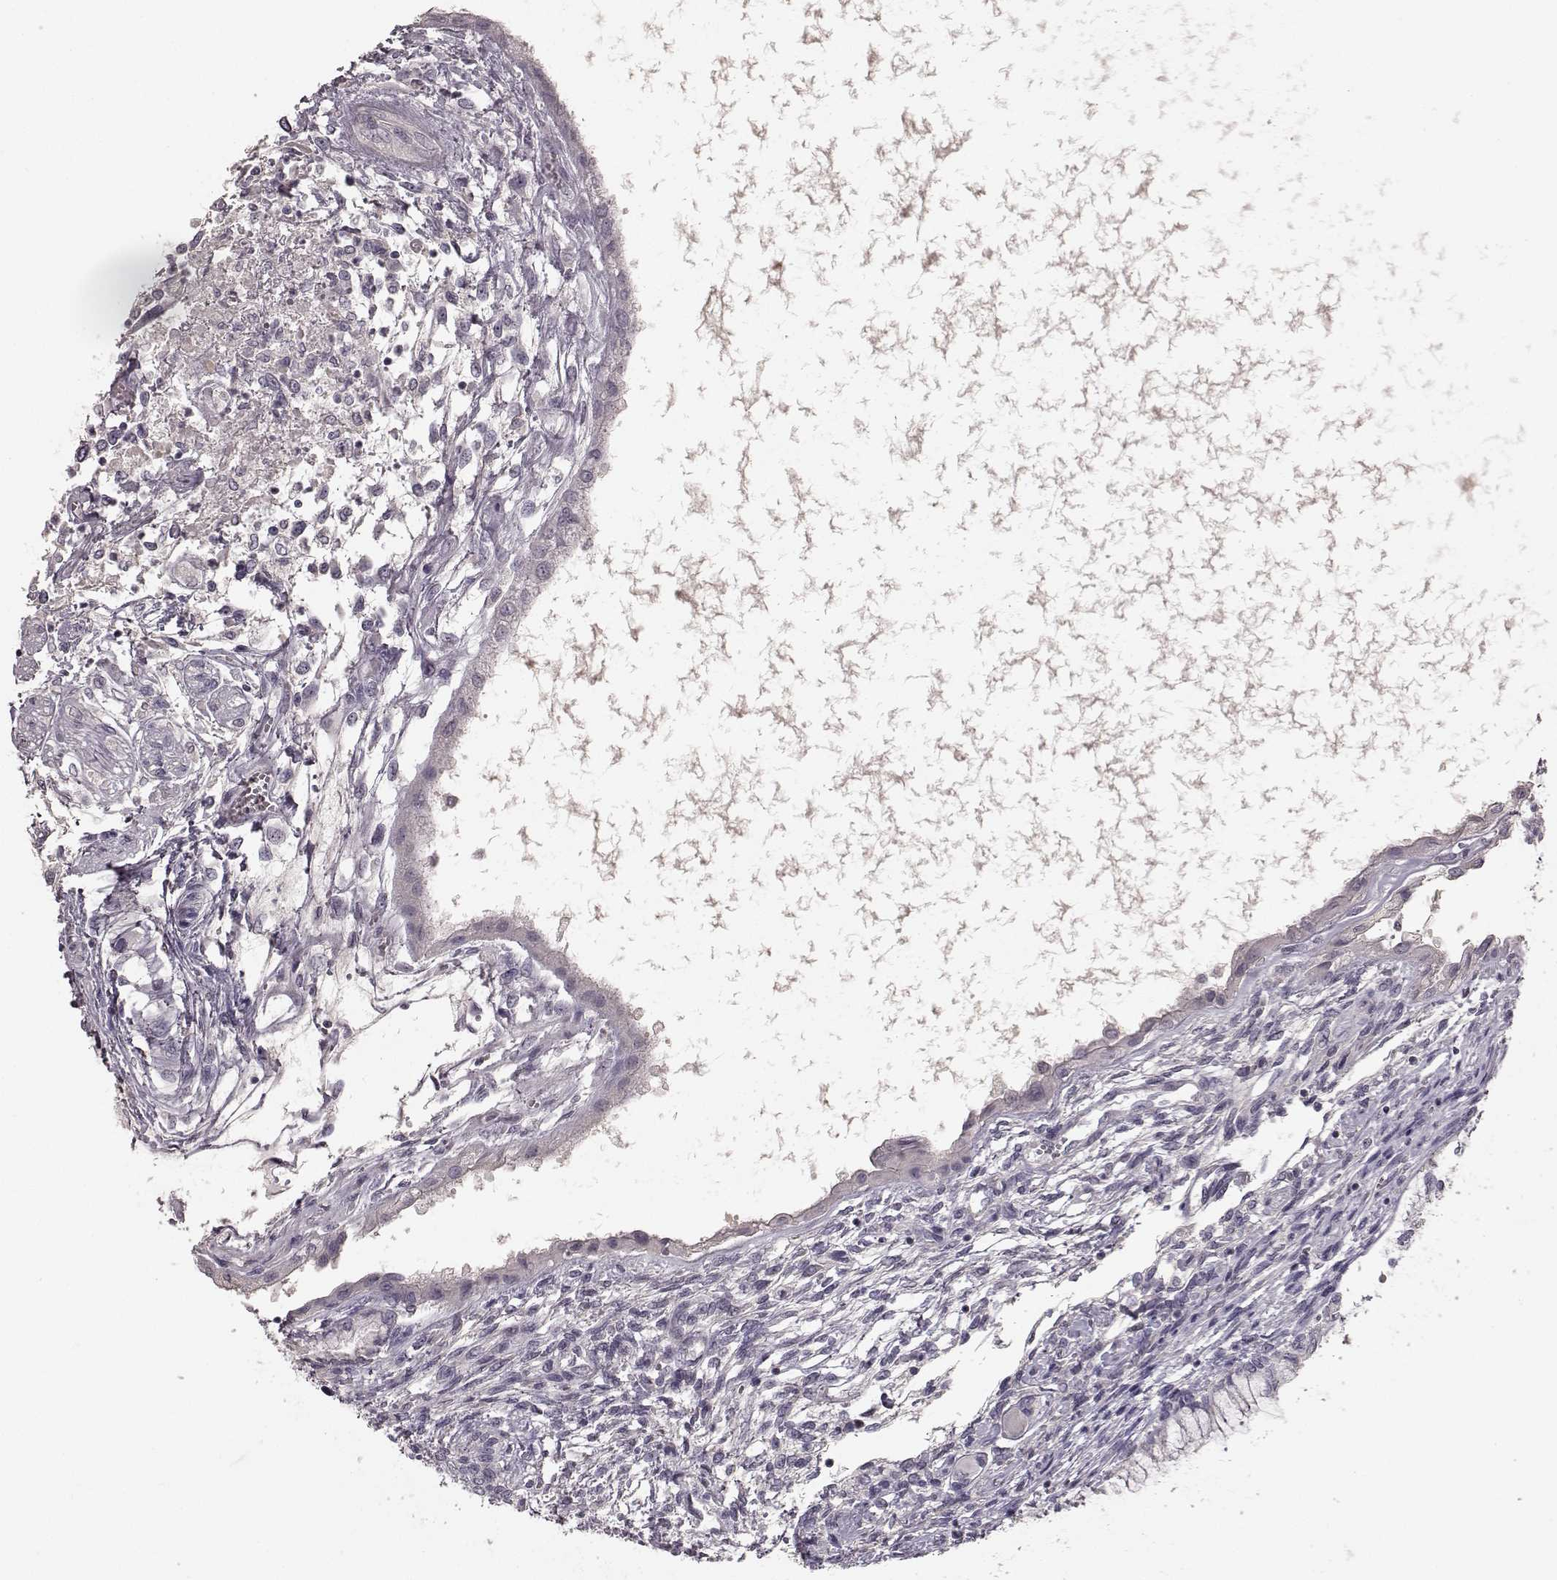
{"staining": {"intensity": "negative", "quantity": "none", "location": "none"}, "tissue": "testis cancer", "cell_type": "Tumor cells", "image_type": "cancer", "snomed": [{"axis": "morphology", "description": "Carcinoma, Embryonal, NOS"}, {"axis": "topography", "description": "Testis"}], "caption": "Testis cancer stained for a protein using IHC exhibits no expression tumor cells.", "gene": "MIA", "patient": {"sex": "male", "age": 37}}